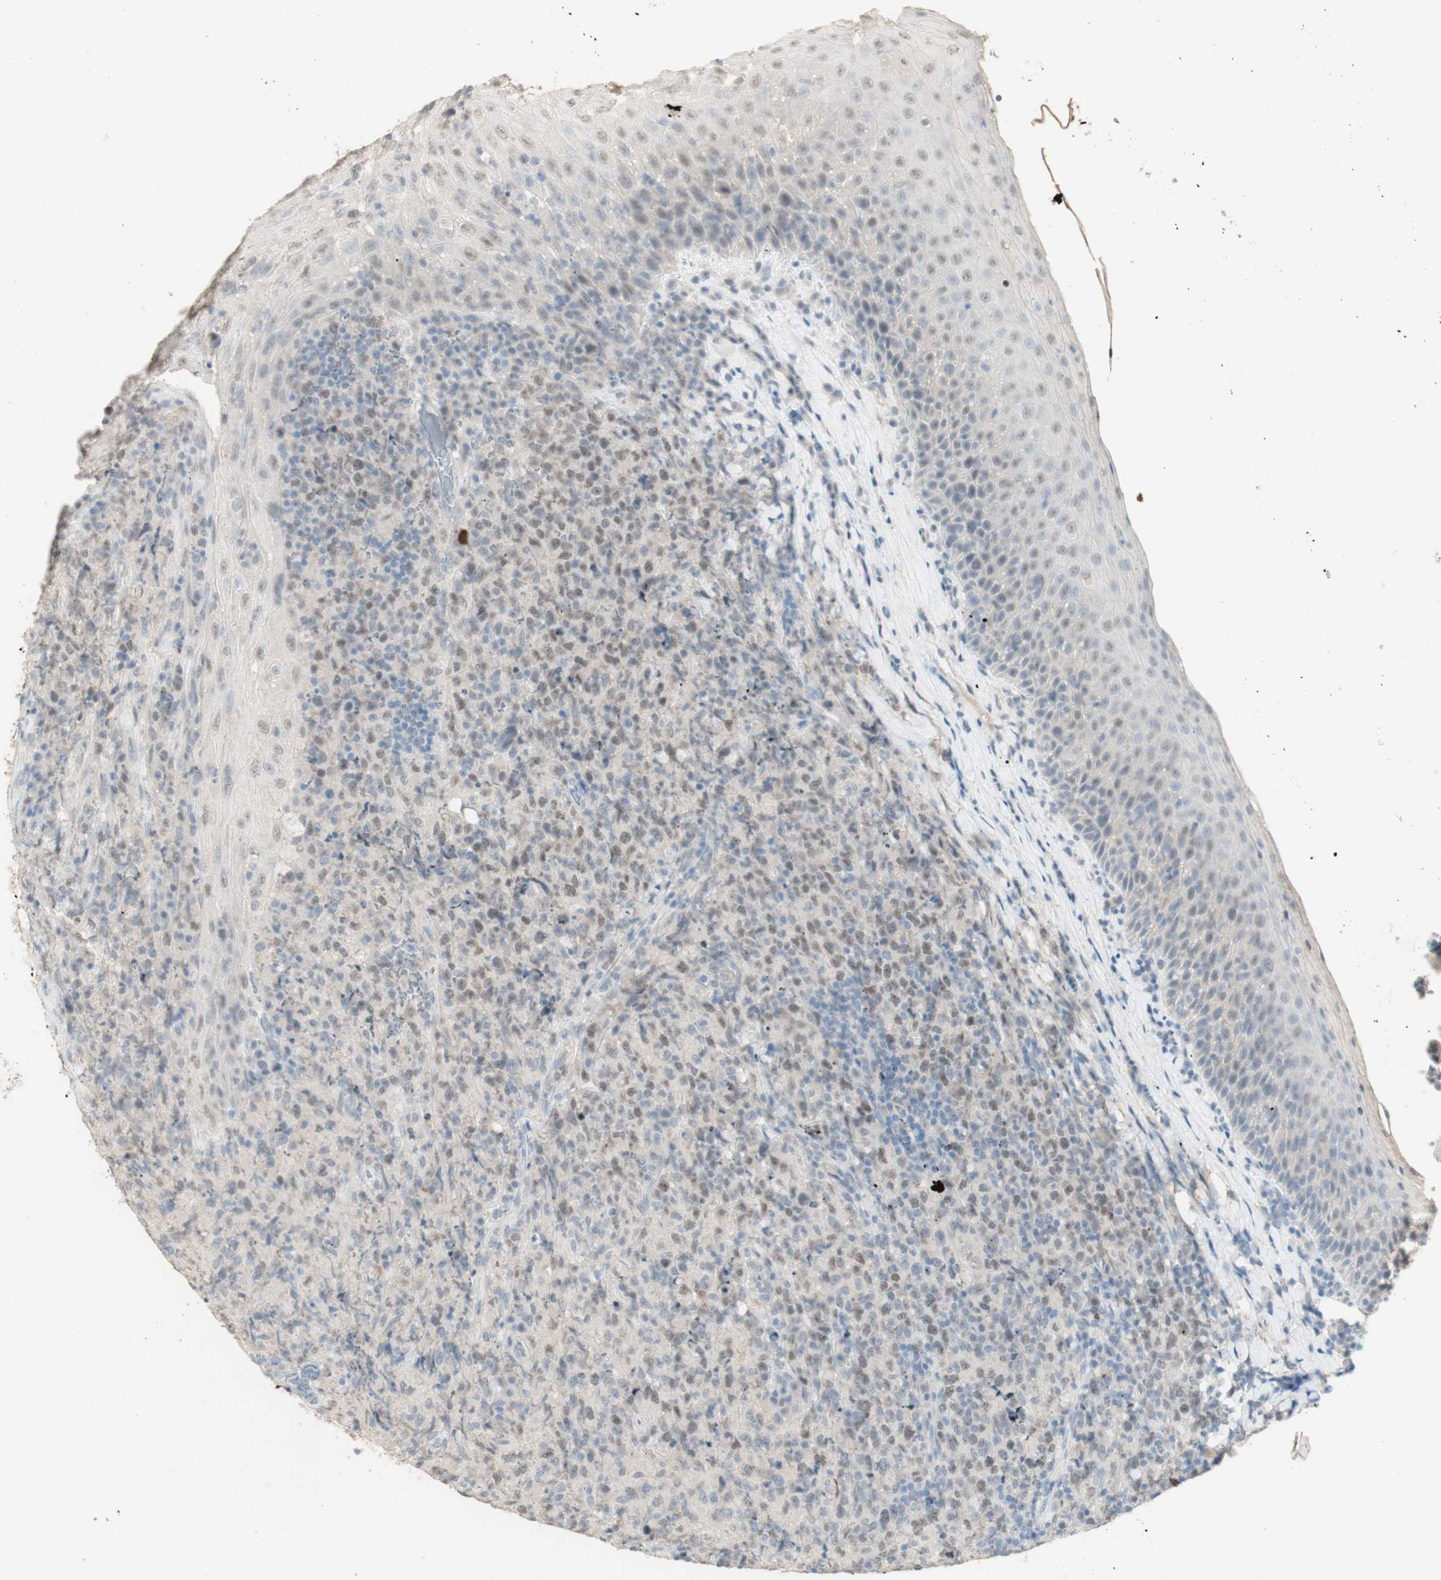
{"staining": {"intensity": "negative", "quantity": "none", "location": "none"}, "tissue": "lymphoma", "cell_type": "Tumor cells", "image_type": "cancer", "snomed": [{"axis": "morphology", "description": "Malignant lymphoma, non-Hodgkin's type, High grade"}, {"axis": "topography", "description": "Tonsil"}], "caption": "The immunohistochemistry (IHC) histopathology image has no significant staining in tumor cells of lymphoma tissue.", "gene": "MUC3A", "patient": {"sex": "female", "age": 36}}